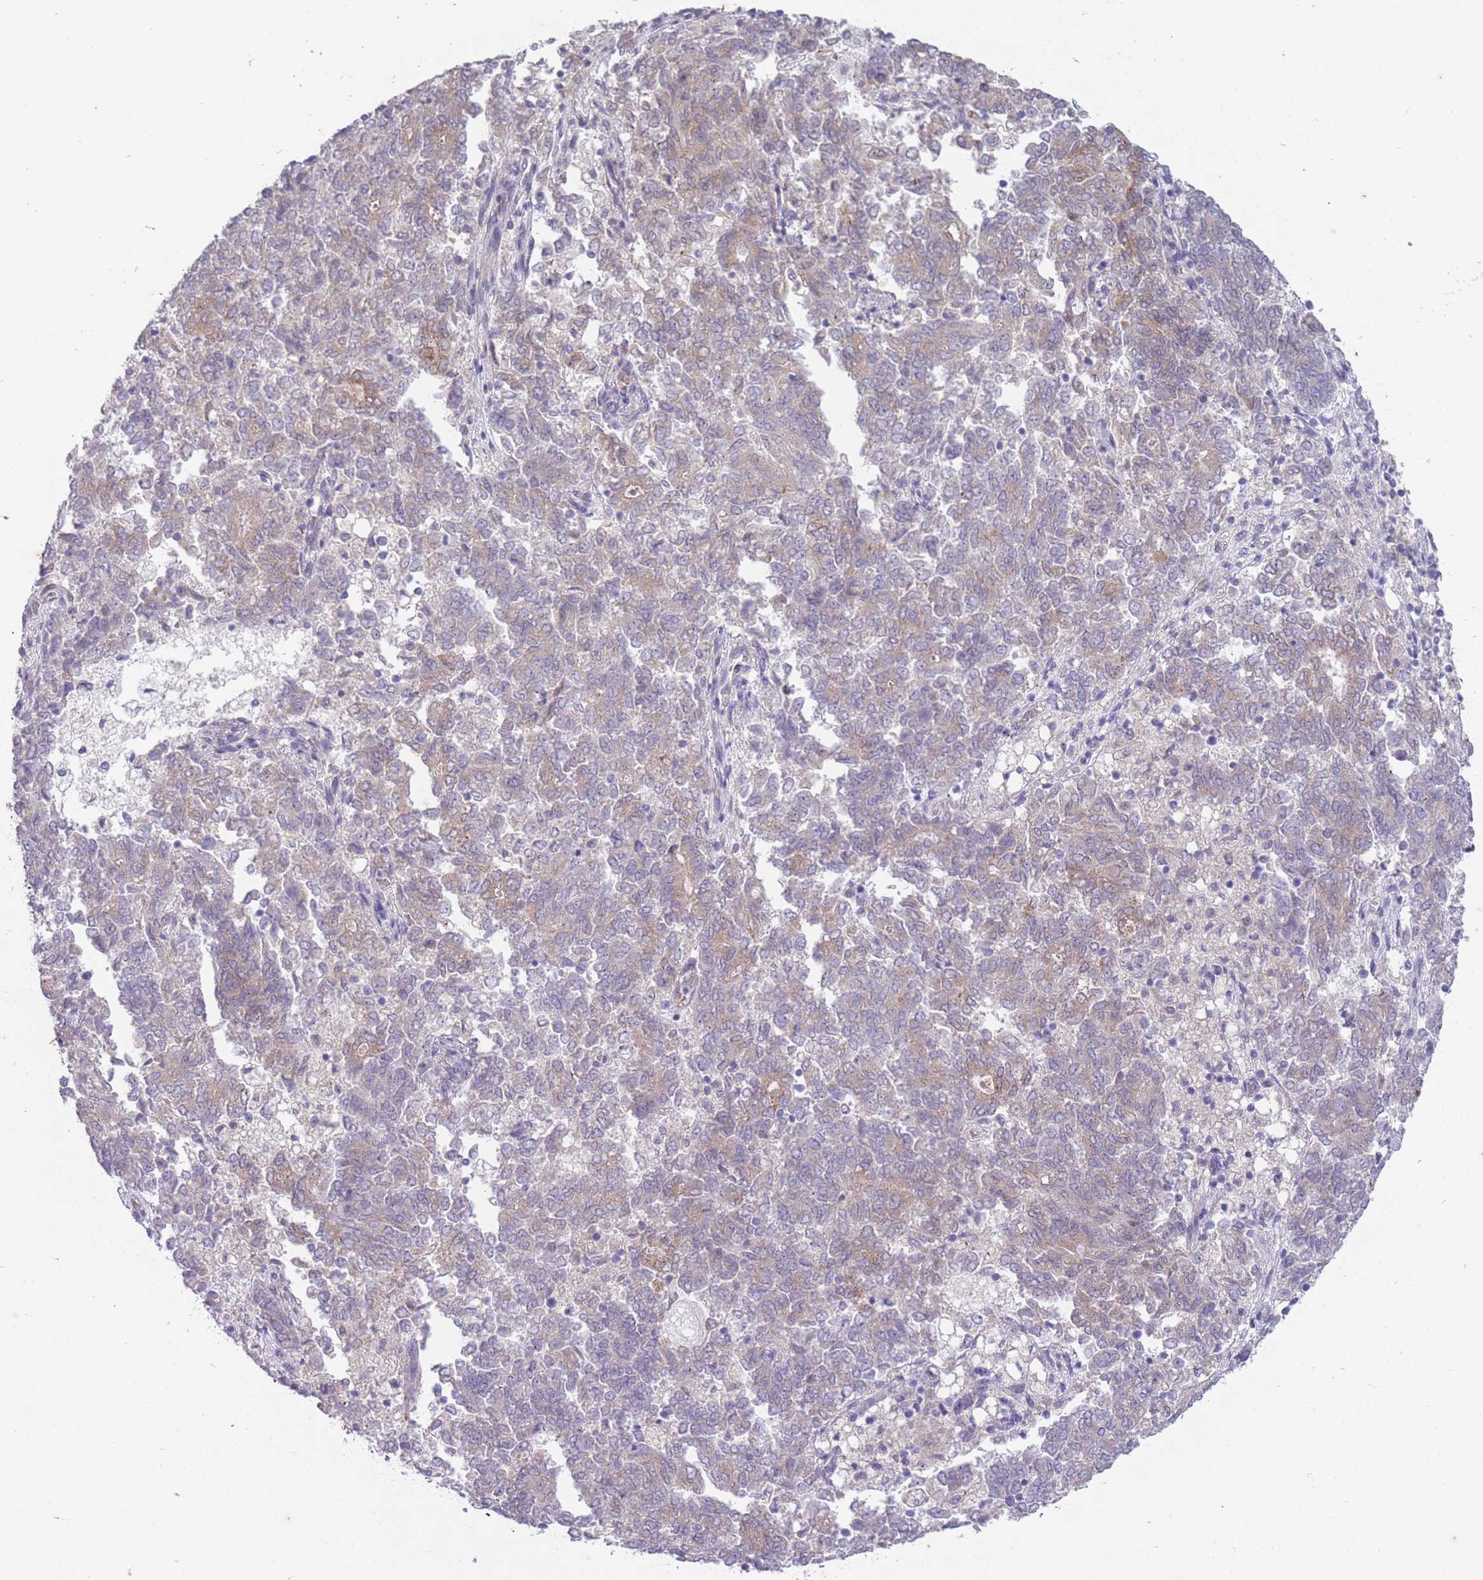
{"staining": {"intensity": "weak", "quantity": "25%-75%", "location": "cytoplasmic/membranous"}, "tissue": "endometrial cancer", "cell_type": "Tumor cells", "image_type": "cancer", "snomed": [{"axis": "morphology", "description": "Adenocarcinoma, NOS"}, {"axis": "topography", "description": "Endometrium"}], "caption": "About 25%-75% of tumor cells in endometrial adenocarcinoma reveal weak cytoplasmic/membranous protein expression as visualized by brown immunohistochemical staining.", "gene": "ARPIN", "patient": {"sex": "female", "age": 80}}